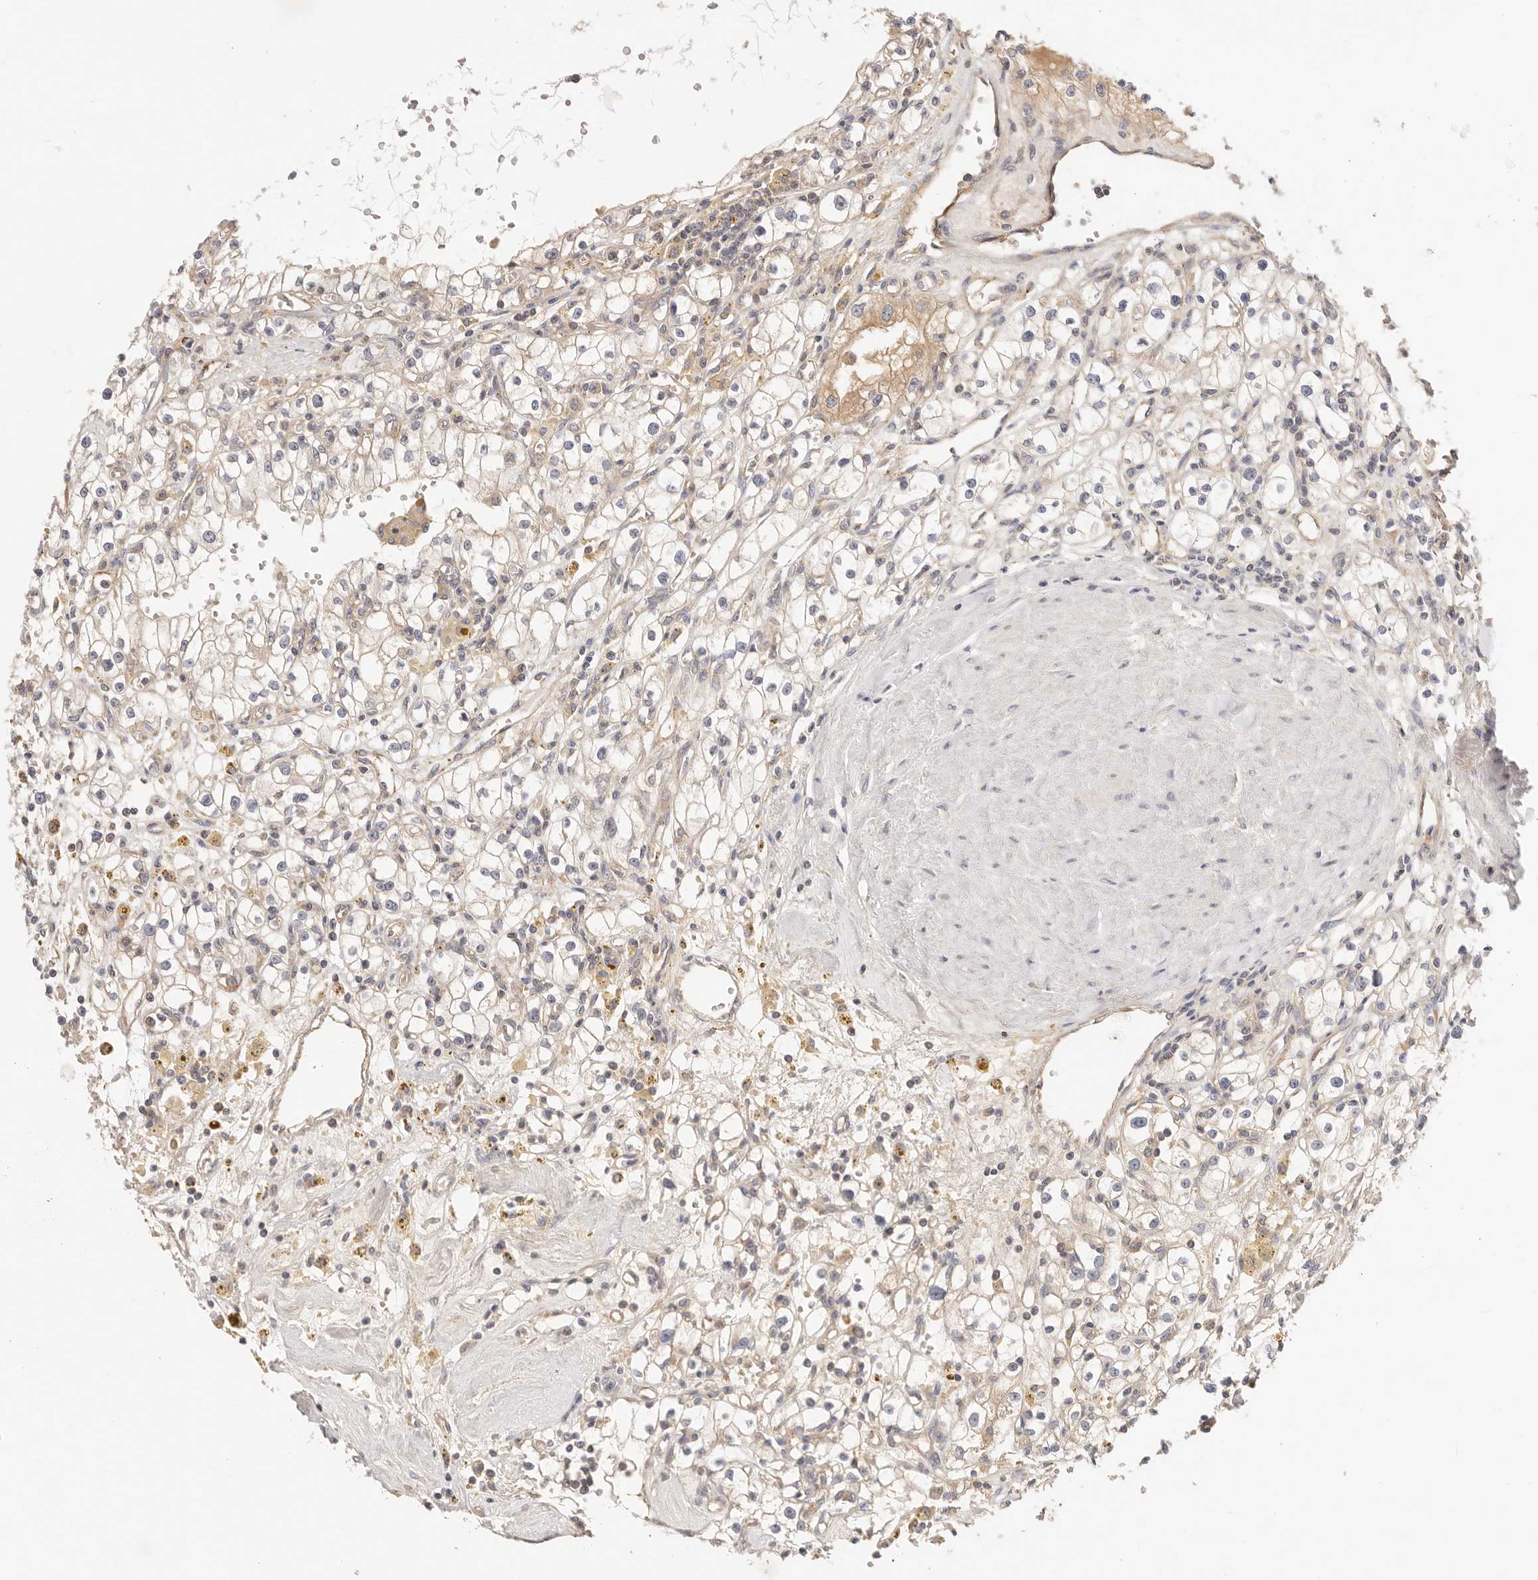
{"staining": {"intensity": "moderate", "quantity": "<25%", "location": "cytoplasmic/membranous"}, "tissue": "renal cancer", "cell_type": "Tumor cells", "image_type": "cancer", "snomed": [{"axis": "morphology", "description": "Adenocarcinoma, NOS"}, {"axis": "topography", "description": "Kidney"}], "caption": "Moderate cytoplasmic/membranous protein staining is appreciated in about <25% of tumor cells in renal adenocarcinoma. The protein is shown in brown color, while the nuclei are stained blue.", "gene": "KCMF1", "patient": {"sex": "male", "age": 56}}